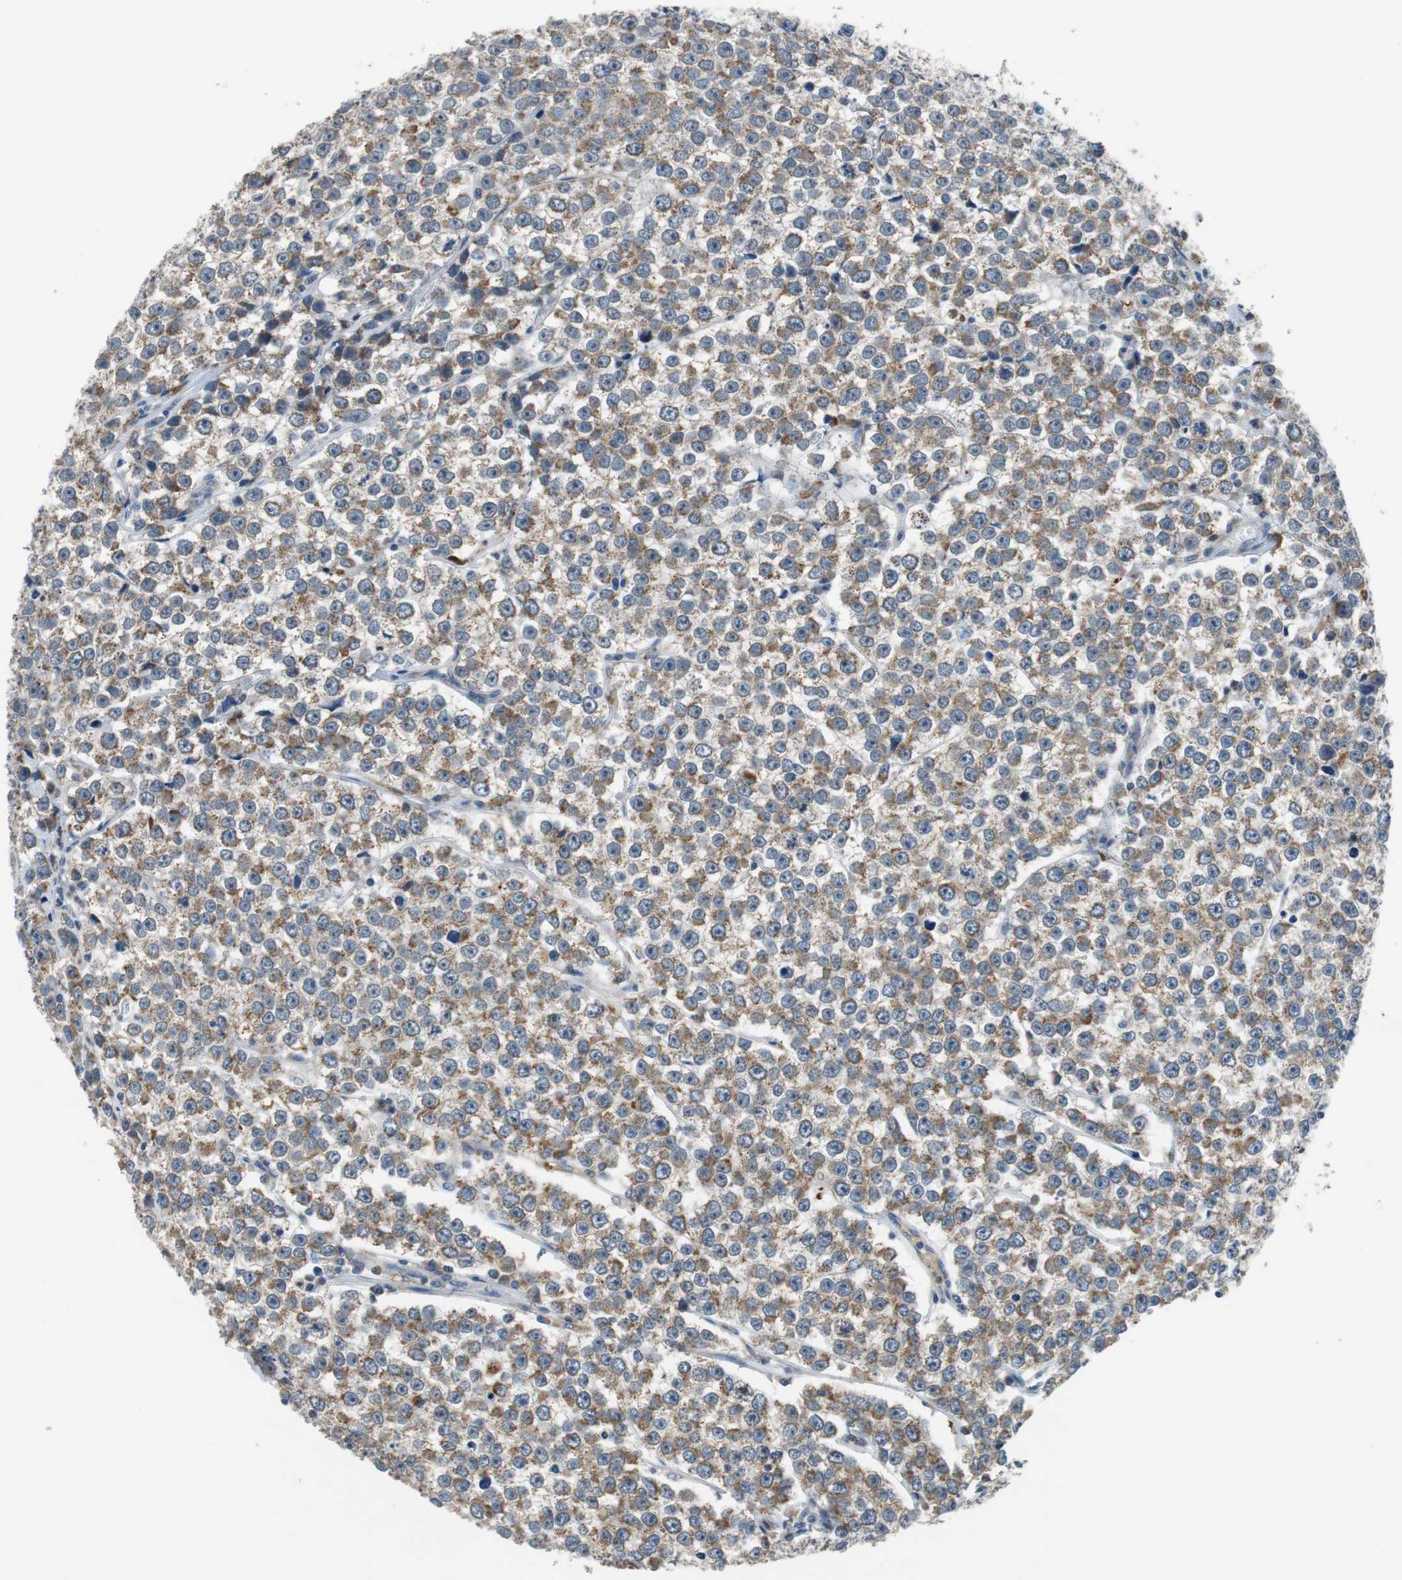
{"staining": {"intensity": "moderate", "quantity": ">75%", "location": "cytoplasmic/membranous"}, "tissue": "testis cancer", "cell_type": "Tumor cells", "image_type": "cancer", "snomed": [{"axis": "morphology", "description": "Seminoma, NOS"}, {"axis": "morphology", "description": "Carcinoma, Embryonal, NOS"}, {"axis": "topography", "description": "Testis"}], "caption": "Testis cancer (seminoma) stained for a protein (brown) reveals moderate cytoplasmic/membranous positive positivity in approximately >75% of tumor cells.", "gene": "NLGN1", "patient": {"sex": "male", "age": 52}}